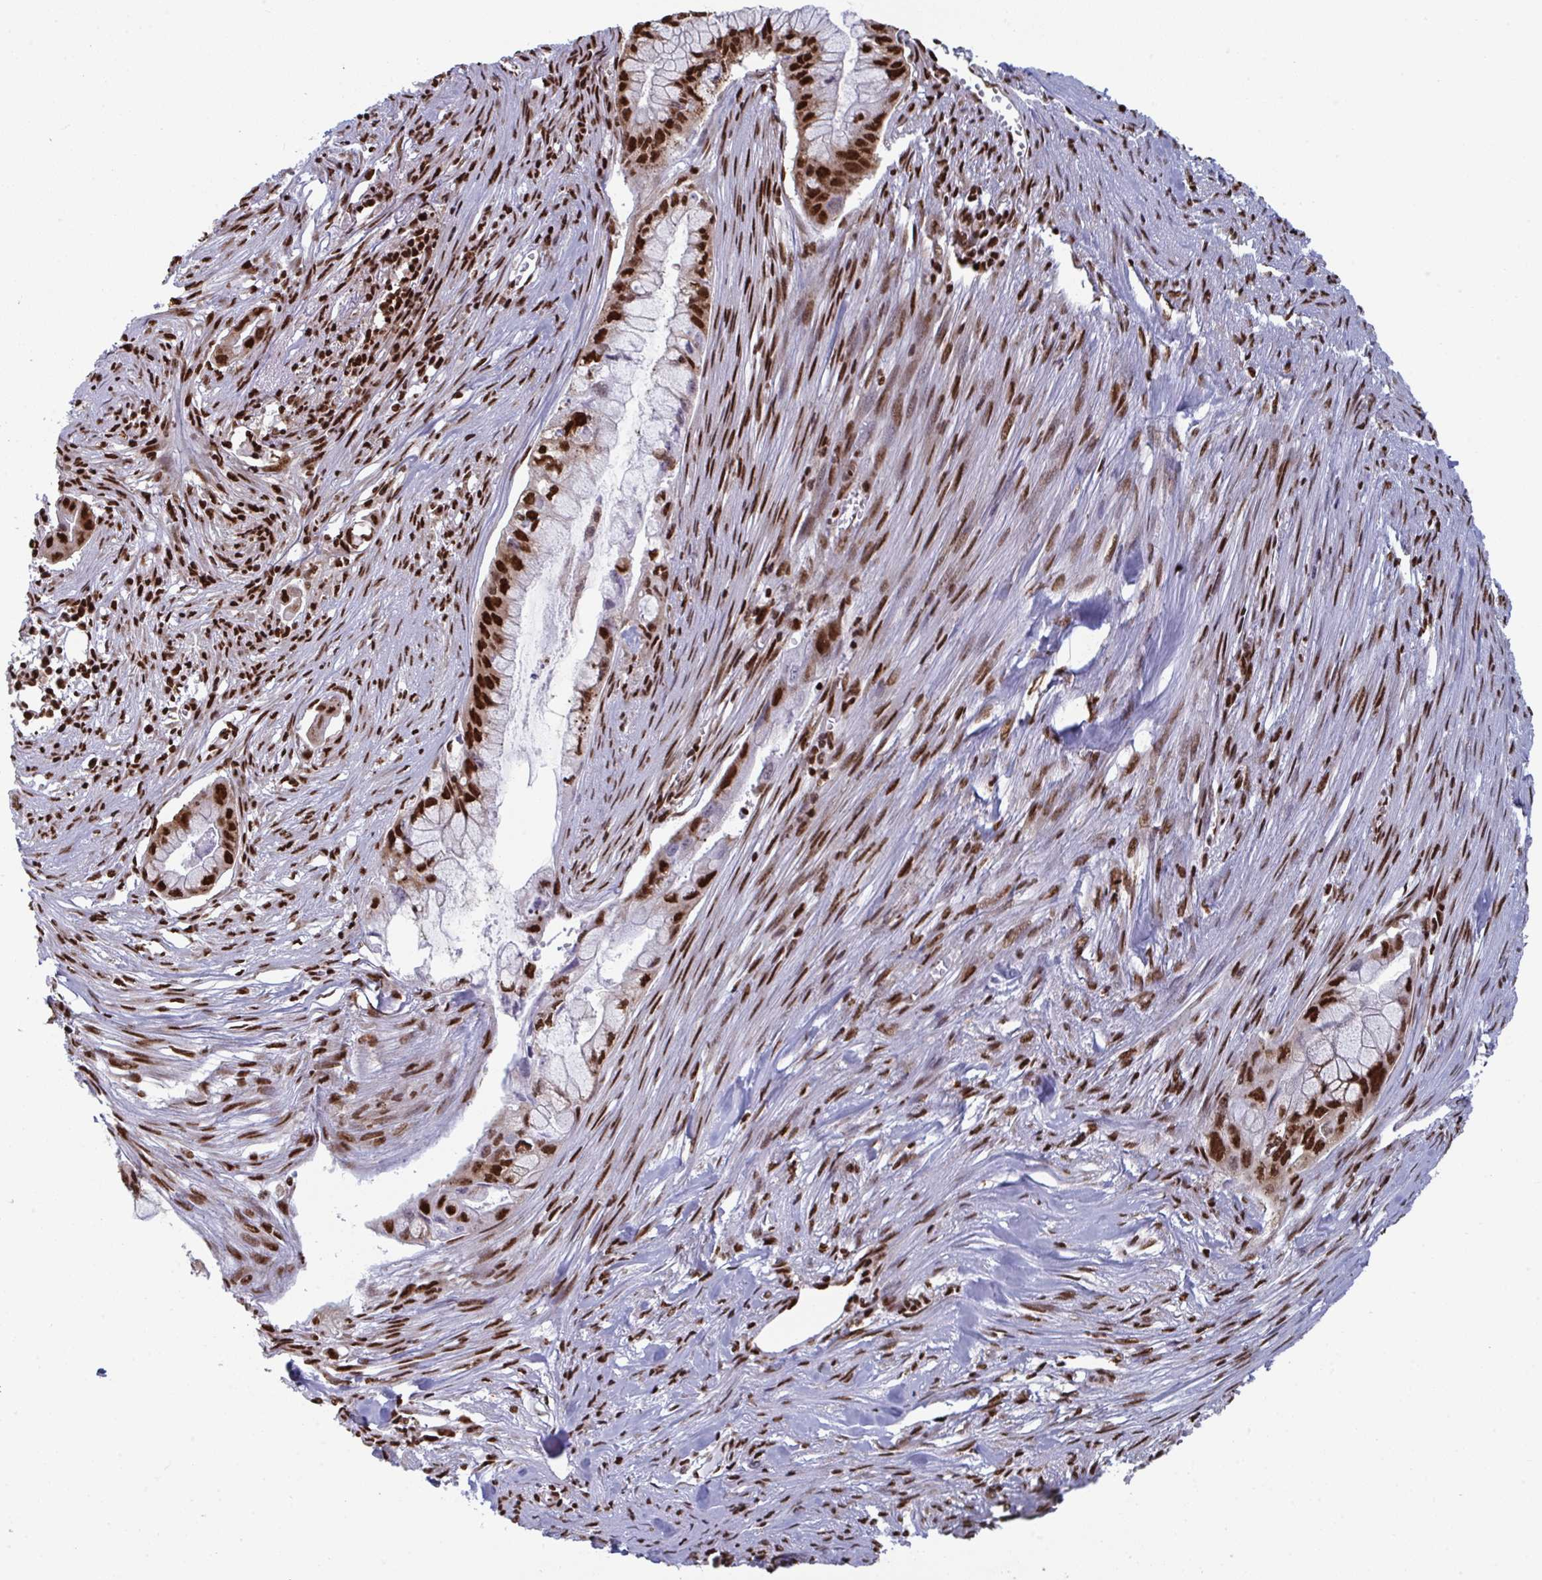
{"staining": {"intensity": "strong", "quantity": ">75%", "location": "nuclear"}, "tissue": "pancreatic cancer", "cell_type": "Tumor cells", "image_type": "cancer", "snomed": [{"axis": "morphology", "description": "Adenocarcinoma, NOS"}, {"axis": "topography", "description": "Pancreas"}], "caption": "Immunohistochemistry (IHC) photomicrograph of pancreatic cancer (adenocarcinoma) stained for a protein (brown), which reveals high levels of strong nuclear expression in approximately >75% of tumor cells.", "gene": "GAR1", "patient": {"sex": "male", "age": 48}}